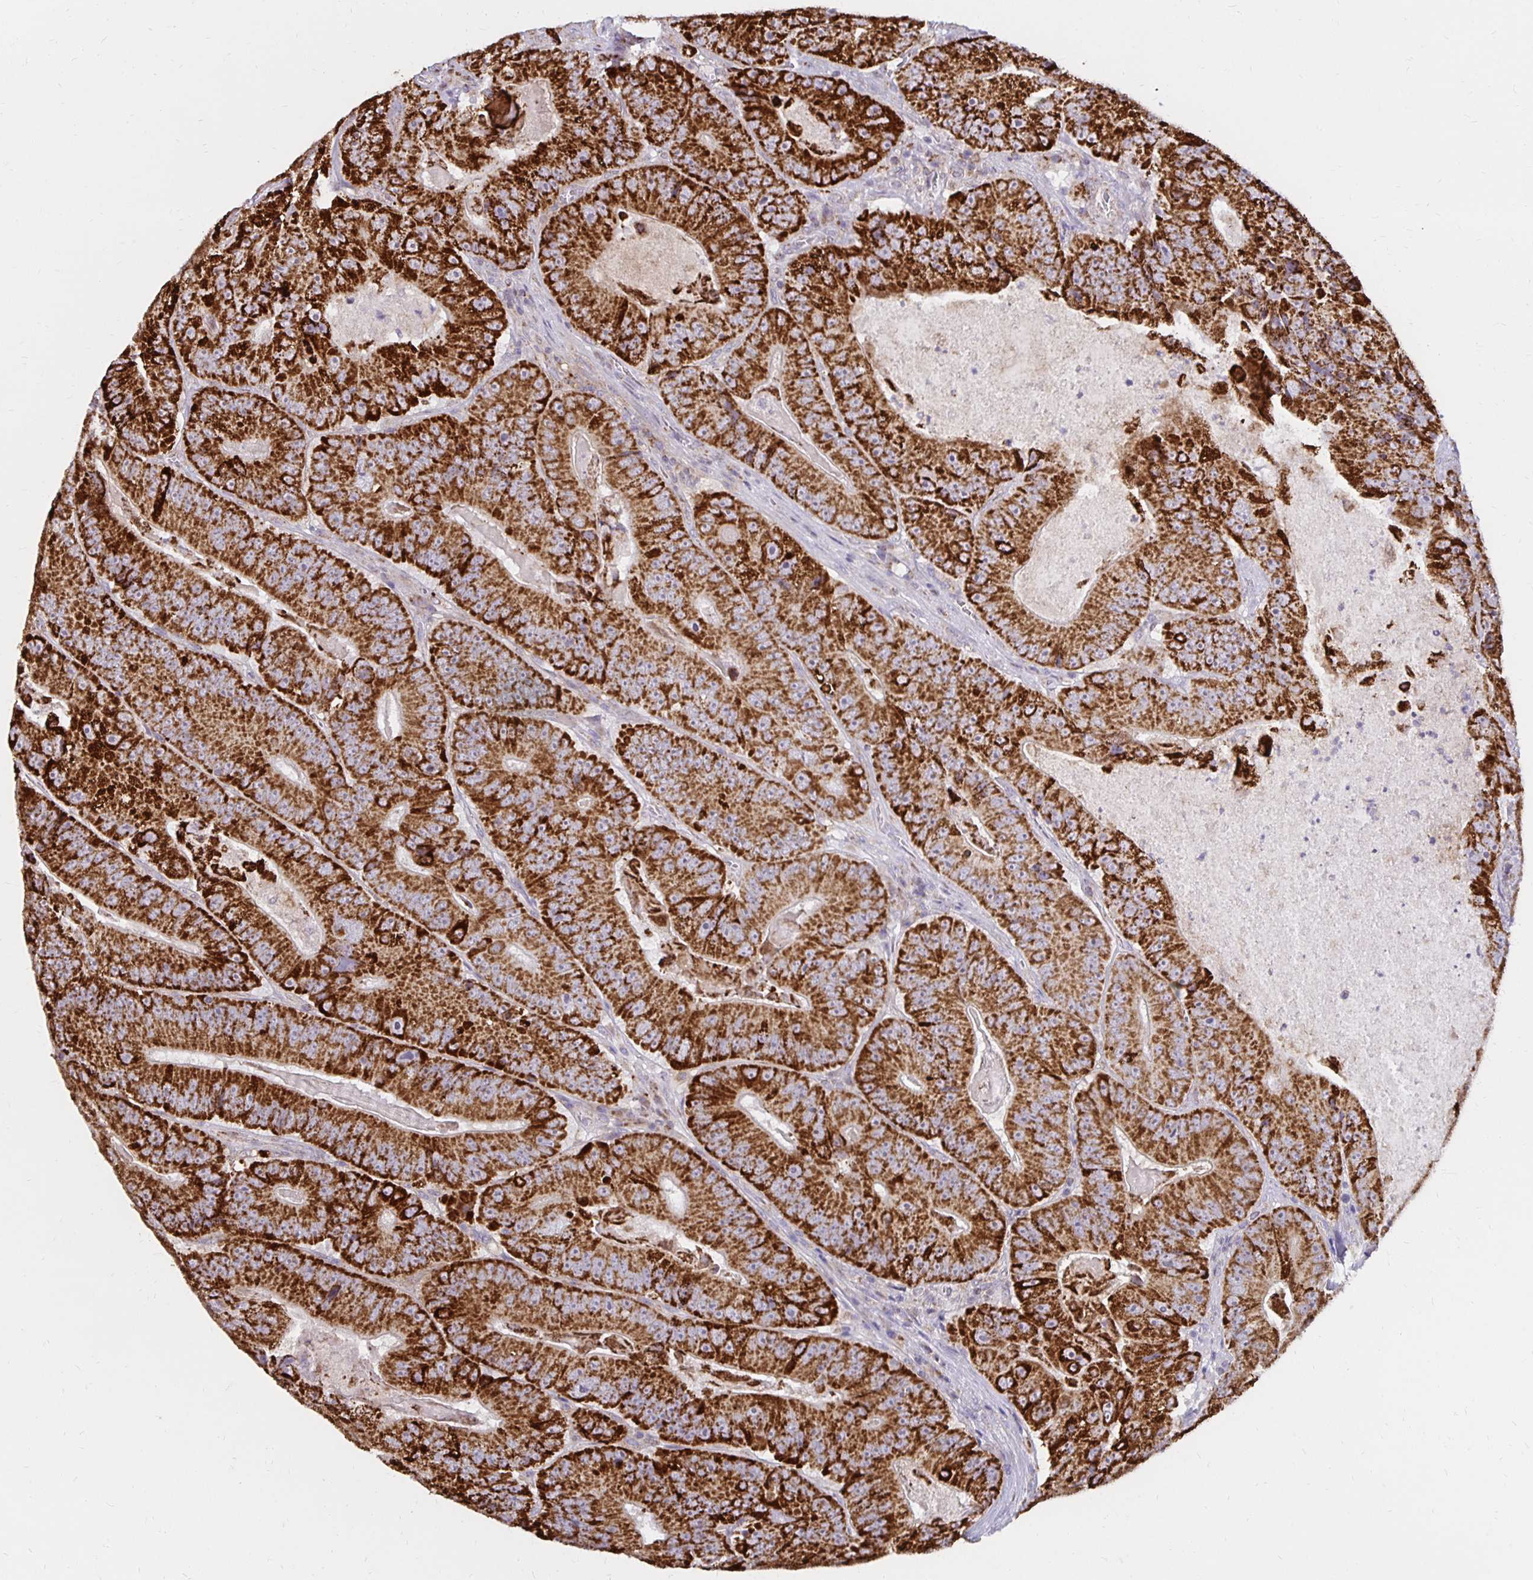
{"staining": {"intensity": "strong", "quantity": ">75%", "location": "cytoplasmic/membranous"}, "tissue": "colorectal cancer", "cell_type": "Tumor cells", "image_type": "cancer", "snomed": [{"axis": "morphology", "description": "Adenocarcinoma, NOS"}, {"axis": "topography", "description": "Colon"}], "caption": "Immunohistochemical staining of colorectal cancer (adenocarcinoma) exhibits high levels of strong cytoplasmic/membranous protein expression in about >75% of tumor cells.", "gene": "IER3", "patient": {"sex": "female", "age": 86}}